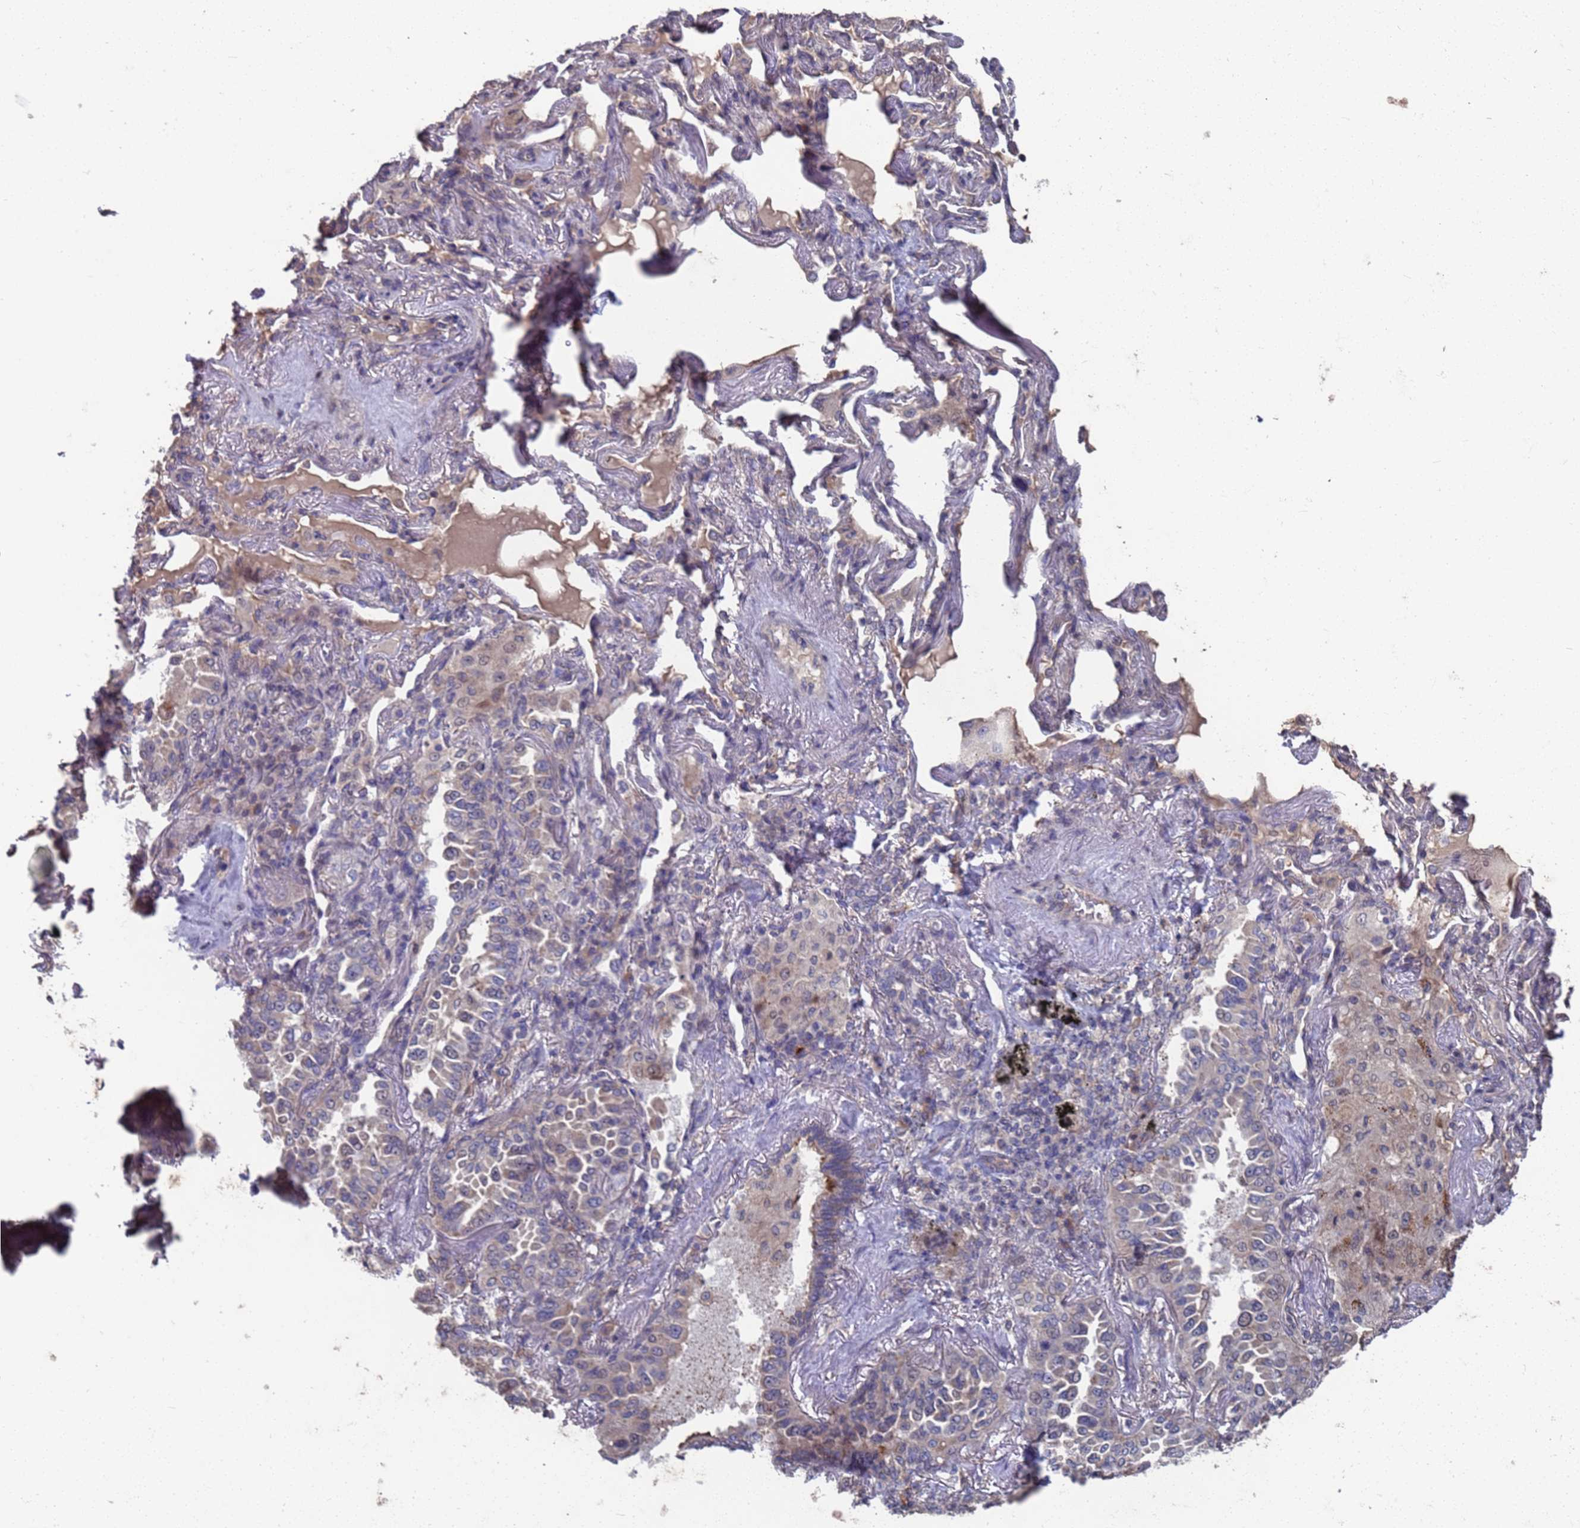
{"staining": {"intensity": "weak", "quantity": "25%-75%", "location": "cytoplasmic/membranous"}, "tissue": "lung cancer", "cell_type": "Tumor cells", "image_type": "cancer", "snomed": [{"axis": "morphology", "description": "Adenocarcinoma, NOS"}, {"axis": "topography", "description": "Lung"}], "caption": "Weak cytoplasmic/membranous protein positivity is present in about 25%-75% of tumor cells in lung cancer.", "gene": "CFAP119", "patient": {"sex": "female", "age": 69}}